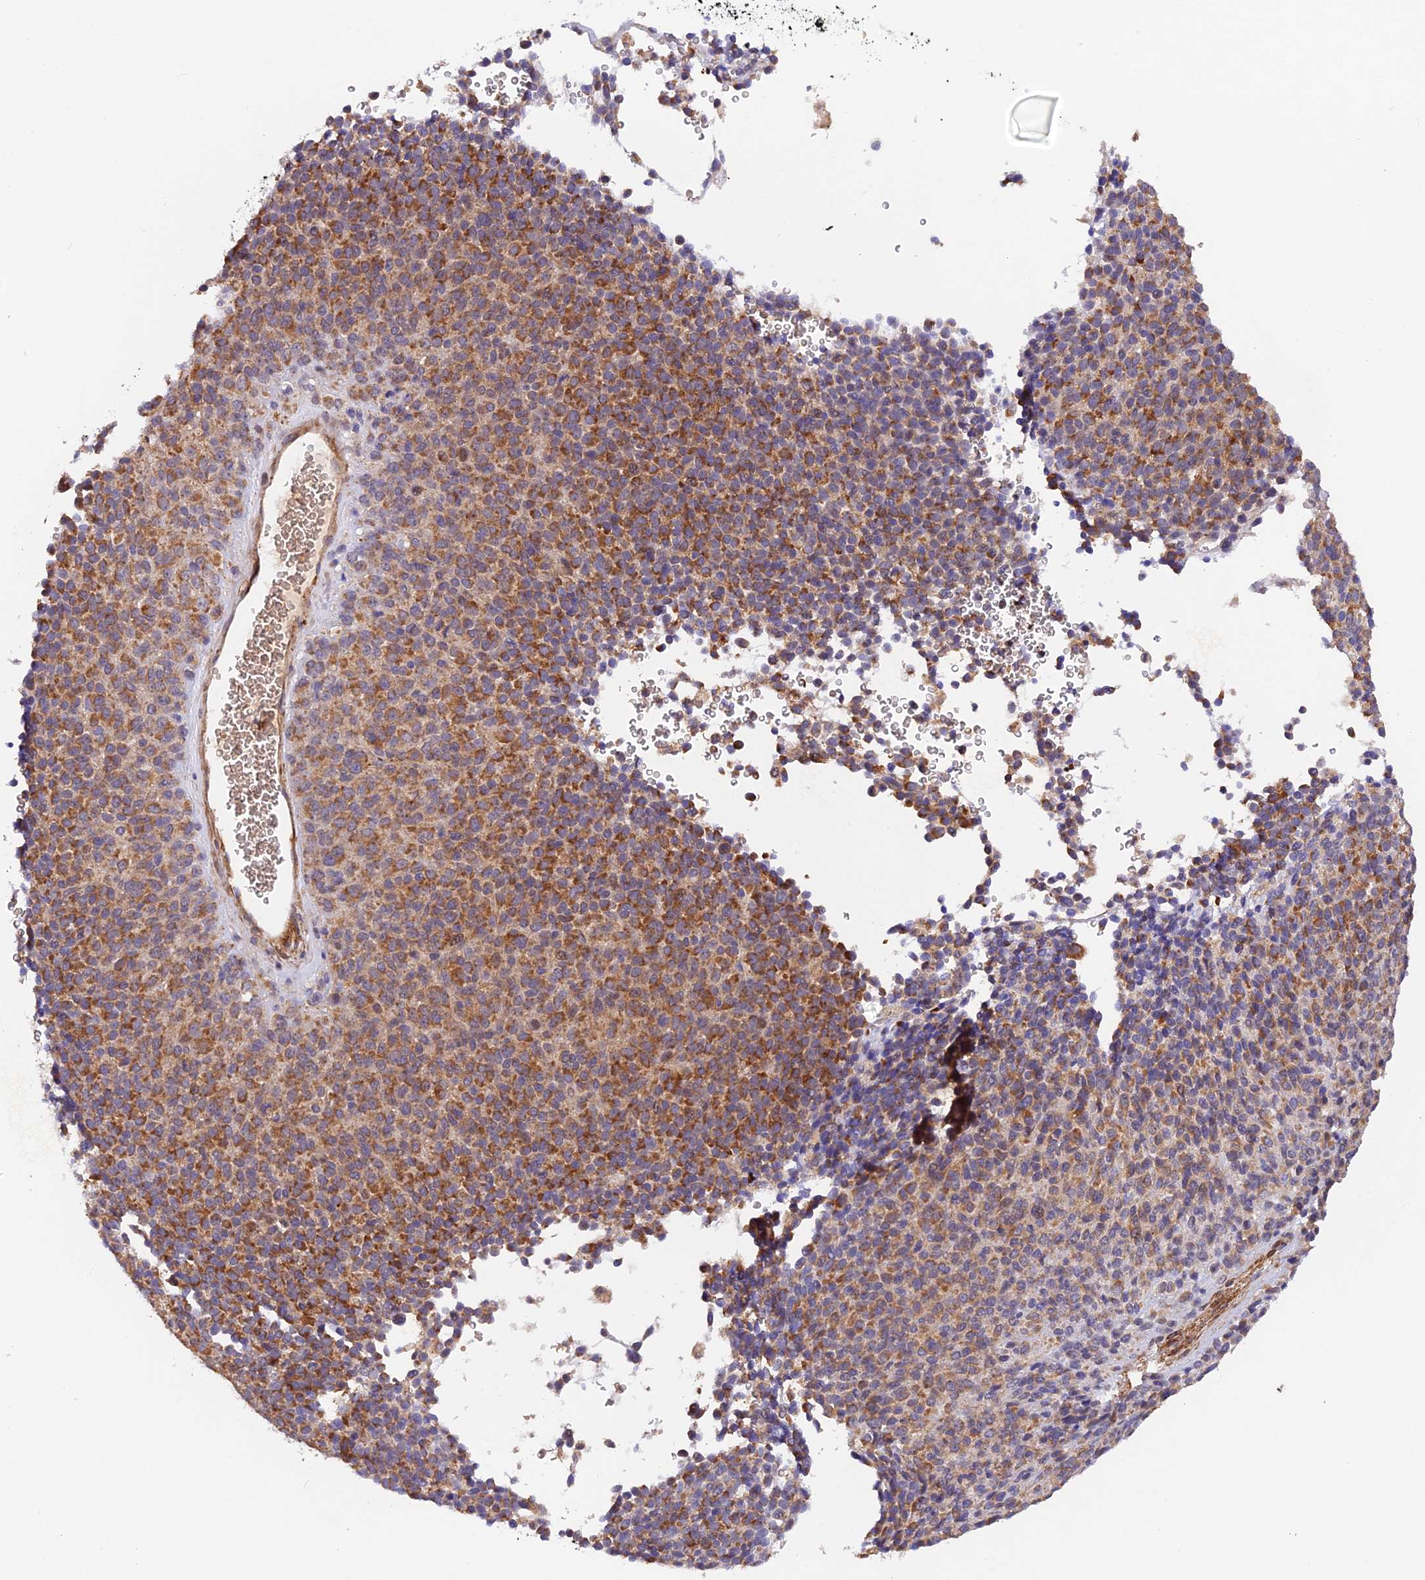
{"staining": {"intensity": "moderate", "quantity": ">75%", "location": "cytoplasmic/membranous"}, "tissue": "melanoma", "cell_type": "Tumor cells", "image_type": "cancer", "snomed": [{"axis": "morphology", "description": "Malignant melanoma, Metastatic site"}, {"axis": "topography", "description": "Brain"}], "caption": "This histopathology image exhibits malignant melanoma (metastatic site) stained with immunohistochemistry (IHC) to label a protein in brown. The cytoplasmic/membranous of tumor cells show moderate positivity for the protein. Nuclei are counter-stained blue.", "gene": "WDFY4", "patient": {"sex": "female", "age": 56}}